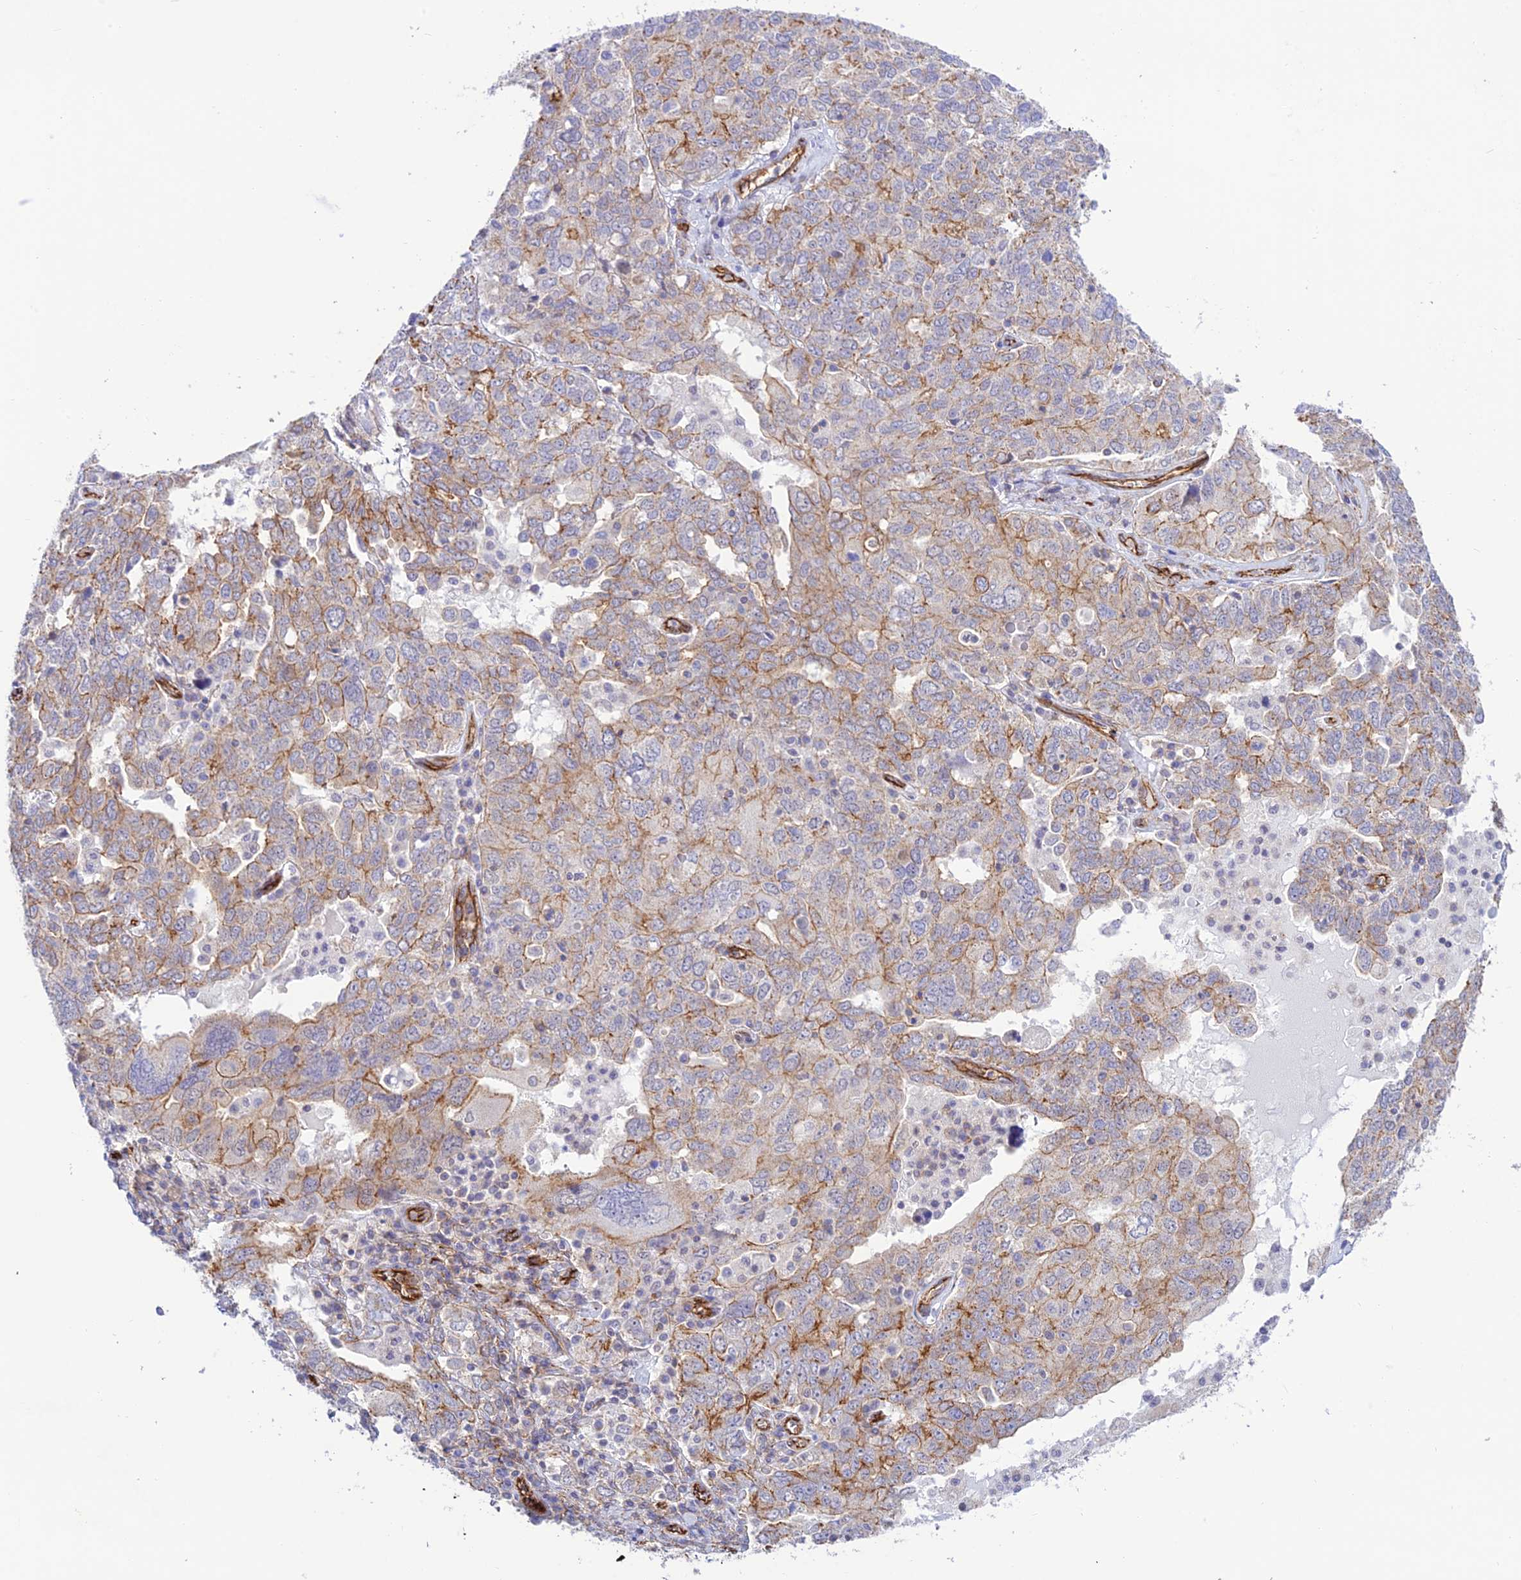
{"staining": {"intensity": "moderate", "quantity": "<25%", "location": "cytoplasmic/membranous"}, "tissue": "ovarian cancer", "cell_type": "Tumor cells", "image_type": "cancer", "snomed": [{"axis": "morphology", "description": "Carcinoma, endometroid"}, {"axis": "topography", "description": "Ovary"}], "caption": "Protein staining of endometroid carcinoma (ovarian) tissue exhibits moderate cytoplasmic/membranous staining in about <25% of tumor cells.", "gene": "YPEL5", "patient": {"sex": "female", "age": 62}}